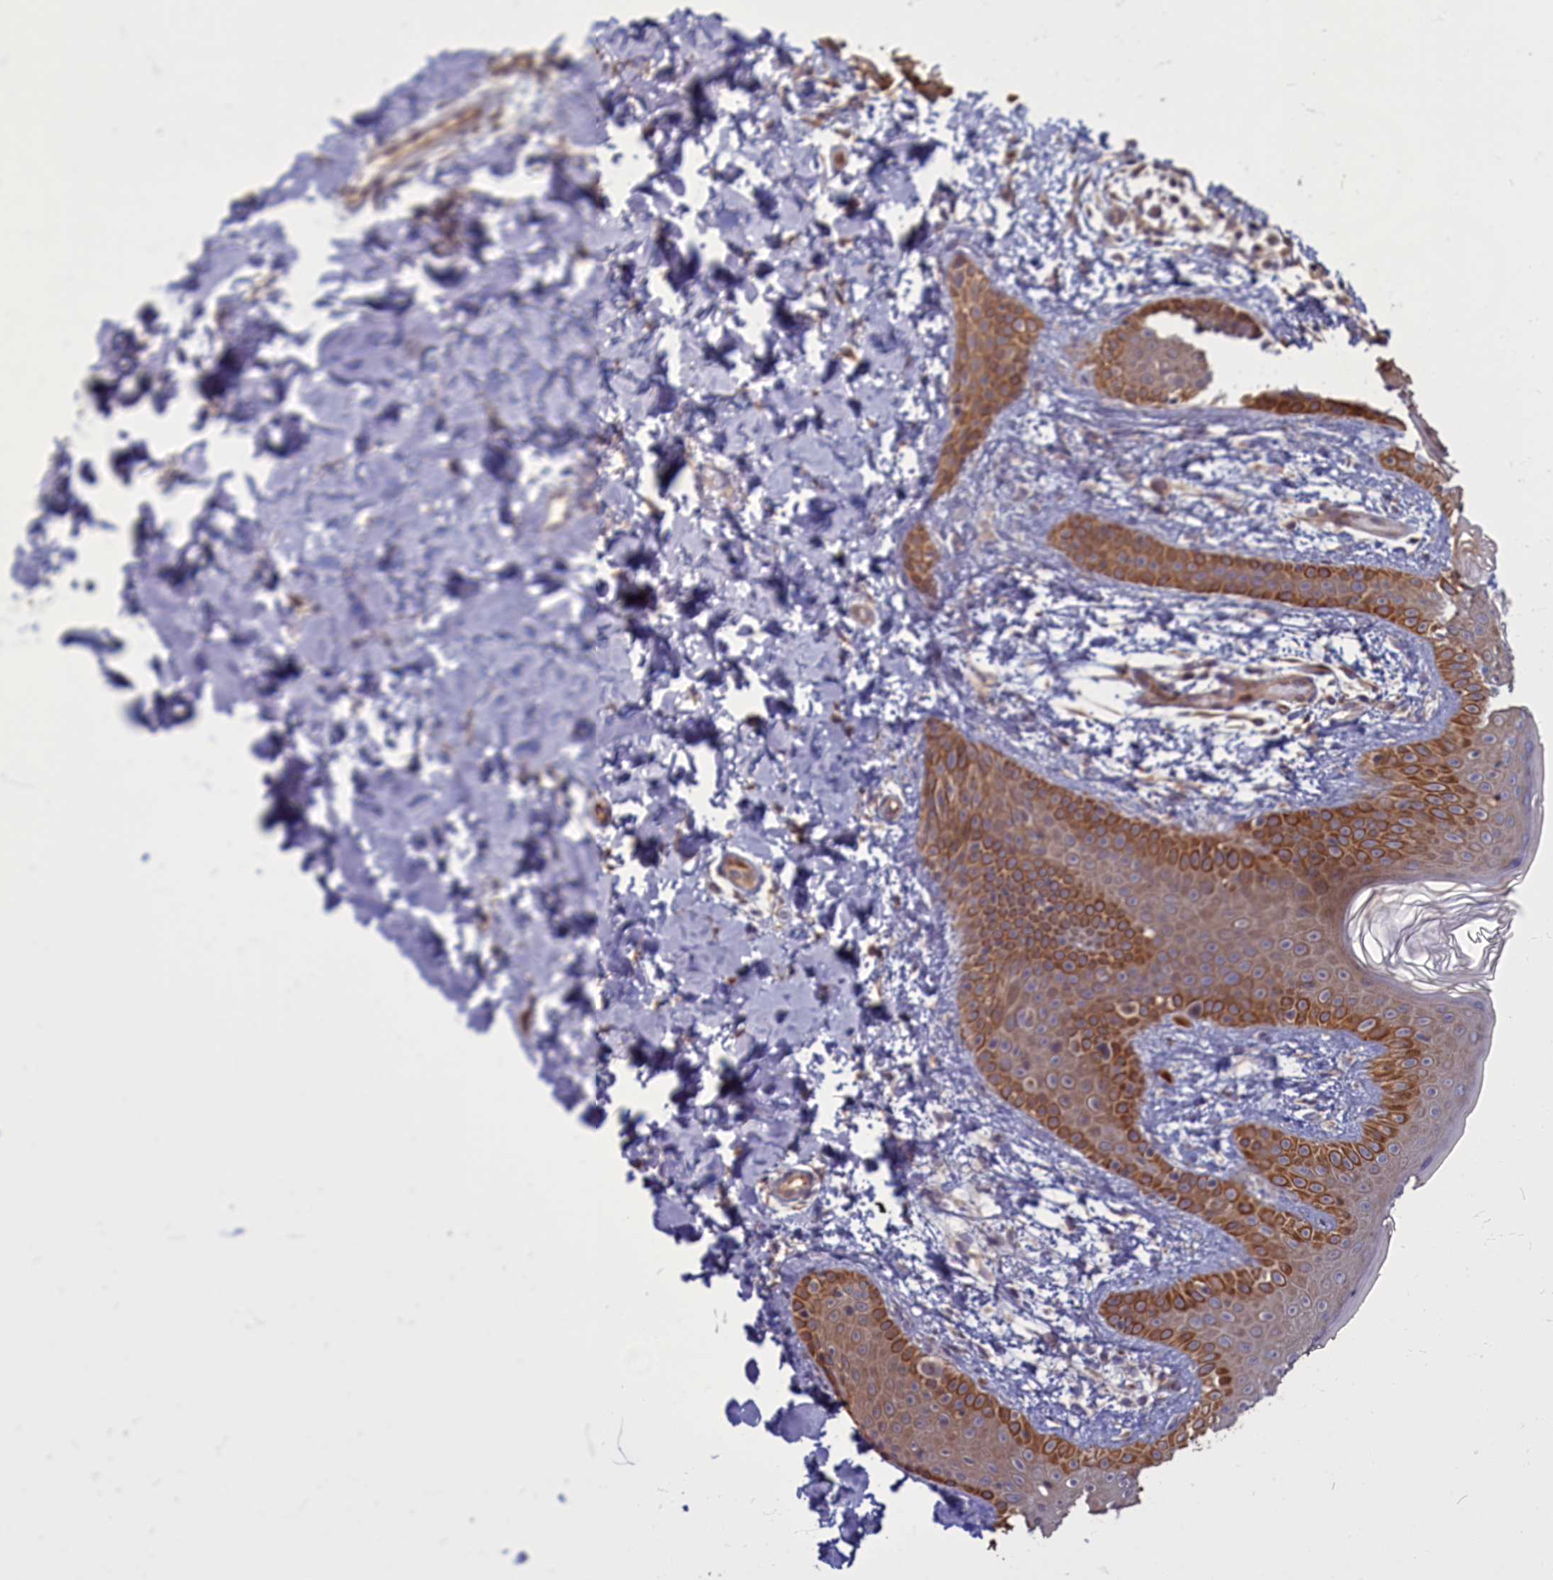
{"staining": {"intensity": "moderate", "quantity": "25%-75%", "location": "cytoplasmic/membranous"}, "tissue": "skin", "cell_type": "Fibroblasts", "image_type": "normal", "snomed": [{"axis": "morphology", "description": "Normal tissue, NOS"}, {"axis": "topography", "description": "Skin"}], "caption": "A brown stain labels moderate cytoplasmic/membranous staining of a protein in fibroblasts of benign human skin.", "gene": "ENSG00000274944", "patient": {"sex": "male", "age": 36}}